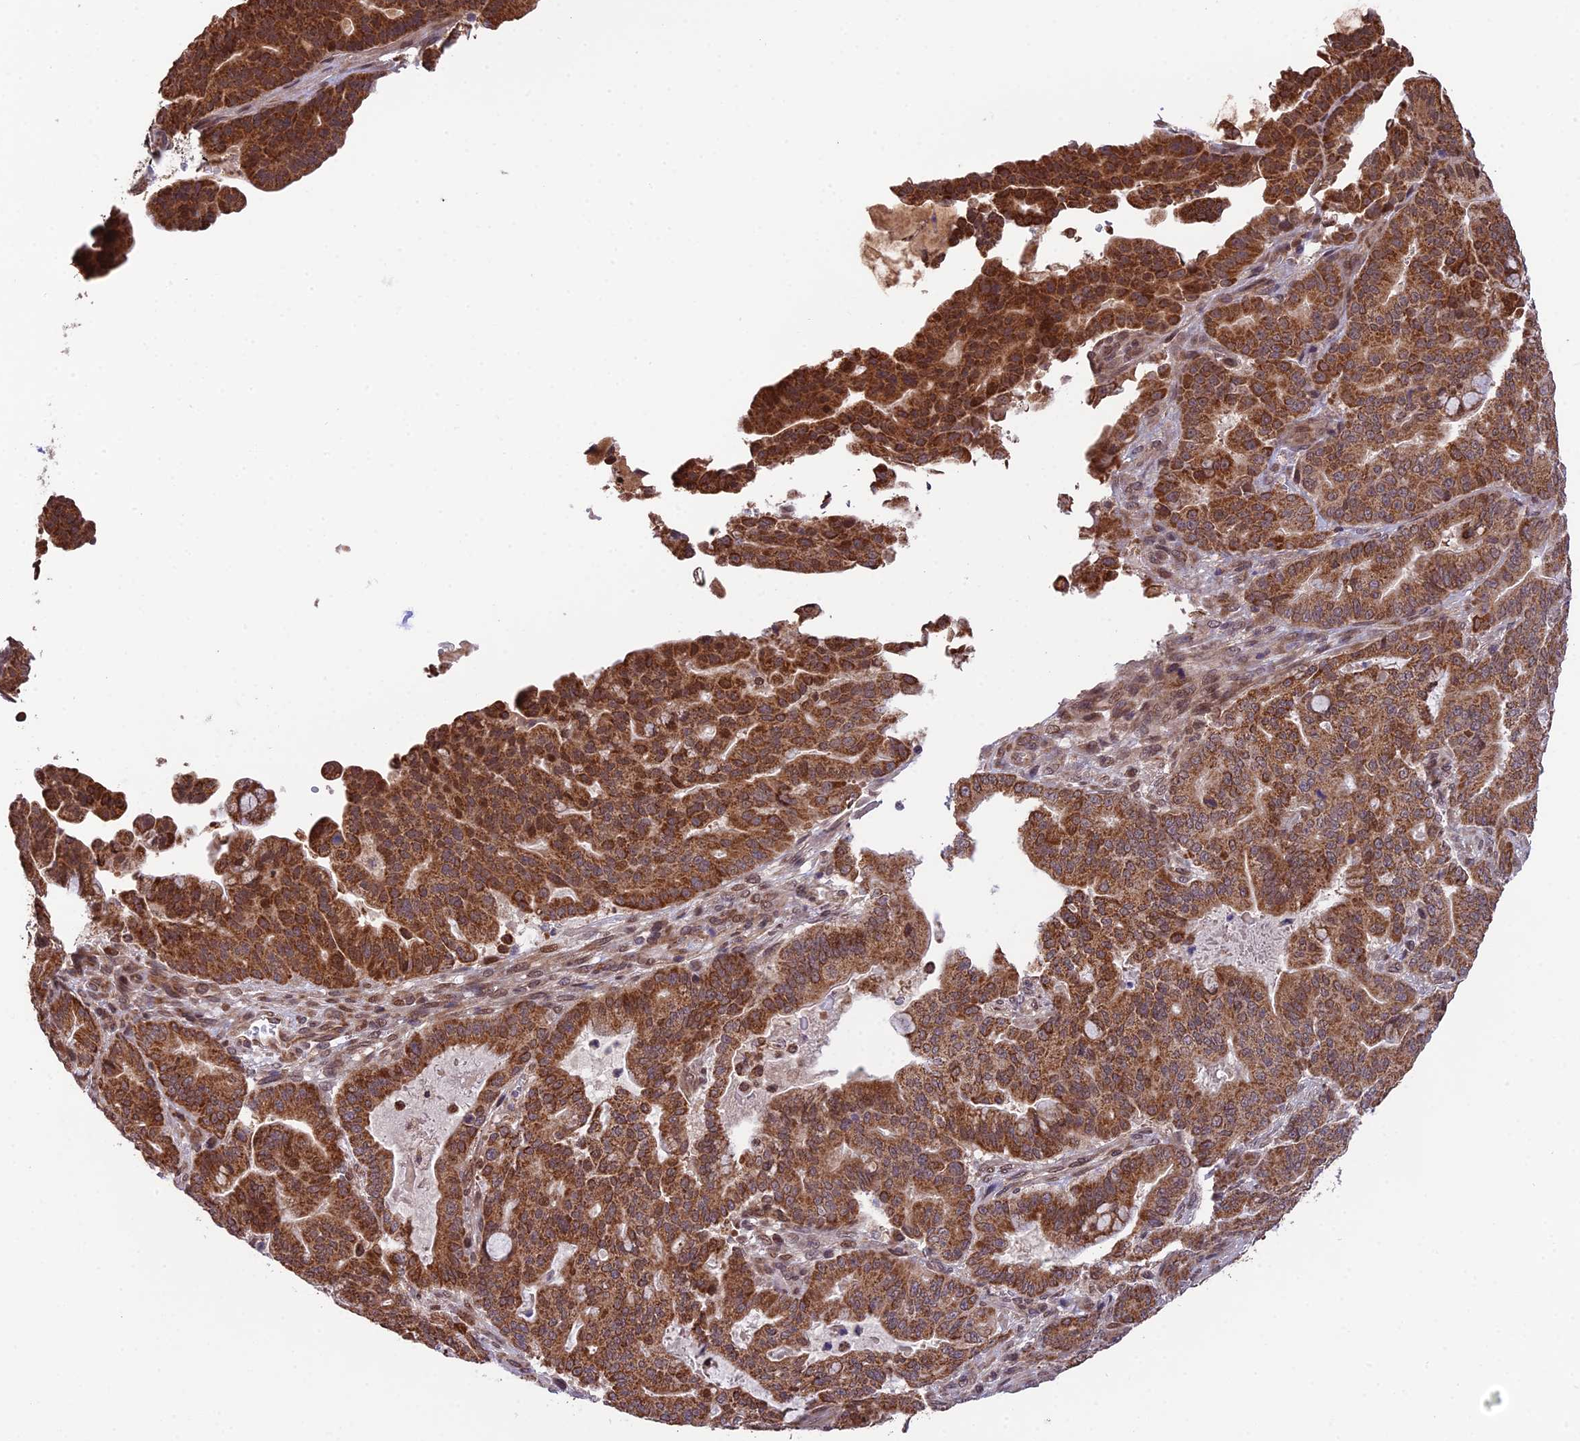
{"staining": {"intensity": "strong", "quantity": ">75%", "location": "cytoplasmic/membranous"}, "tissue": "pancreatic cancer", "cell_type": "Tumor cells", "image_type": "cancer", "snomed": [{"axis": "morphology", "description": "Adenocarcinoma, NOS"}, {"axis": "topography", "description": "Pancreas"}], "caption": "An image showing strong cytoplasmic/membranous expression in about >75% of tumor cells in pancreatic cancer (adenocarcinoma), as visualized by brown immunohistochemical staining.", "gene": "CYP2R1", "patient": {"sex": "male", "age": 63}}